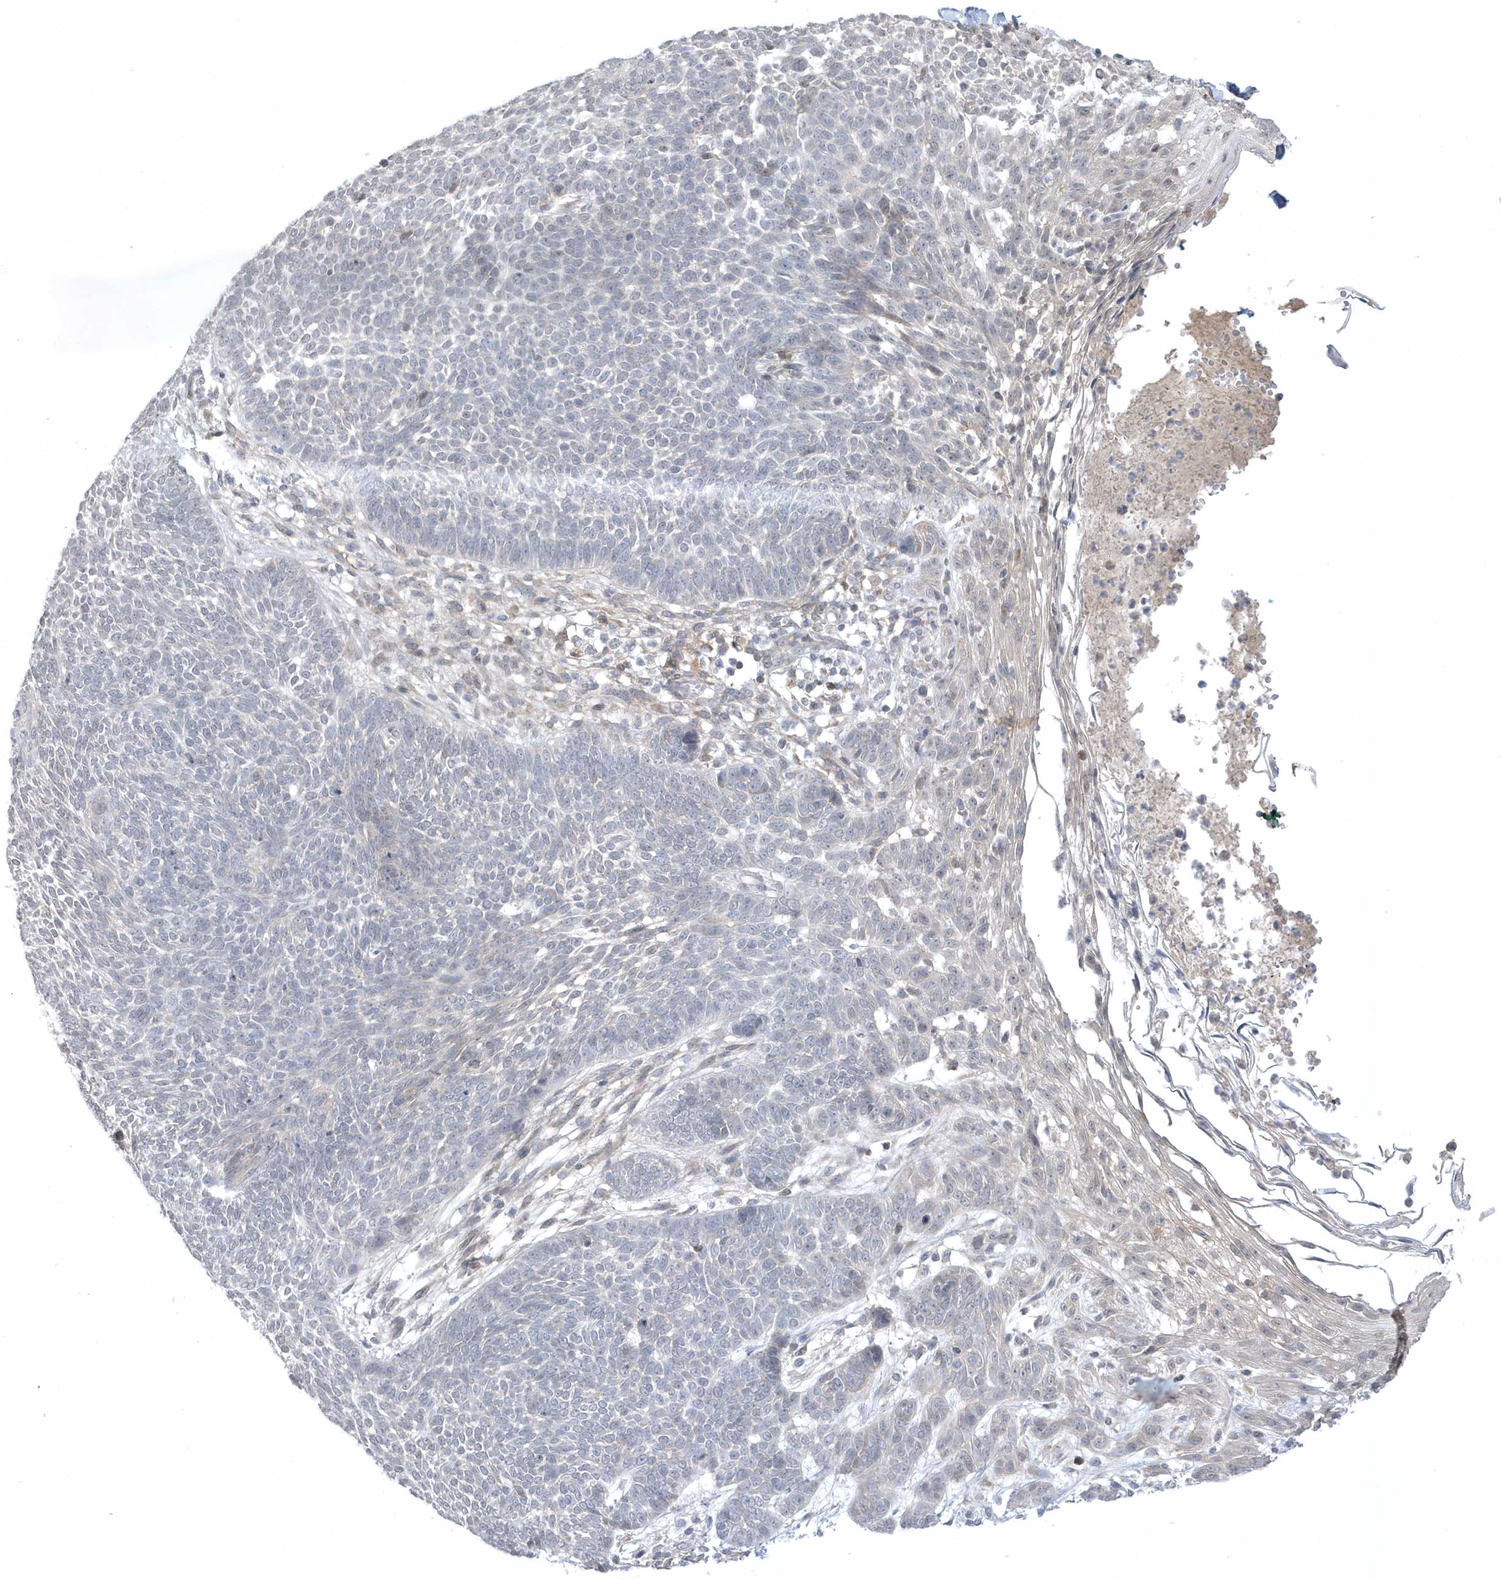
{"staining": {"intensity": "negative", "quantity": "none", "location": "none"}, "tissue": "skin cancer", "cell_type": "Tumor cells", "image_type": "cancer", "snomed": [{"axis": "morphology", "description": "Normal tissue, NOS"}, {"axis": "morphology", "description": "Basal cell carcinoma"}, {"axis": "topography", "description": "Skin"}], "caption": "A high-resolution micrograph shows IHC staining of skin cancer (basal cell carcinoma), which shows no significant positivity in tumor cells.", "gene": "ZC3H12D", "patient": {"sex": "male", "age": 64}}